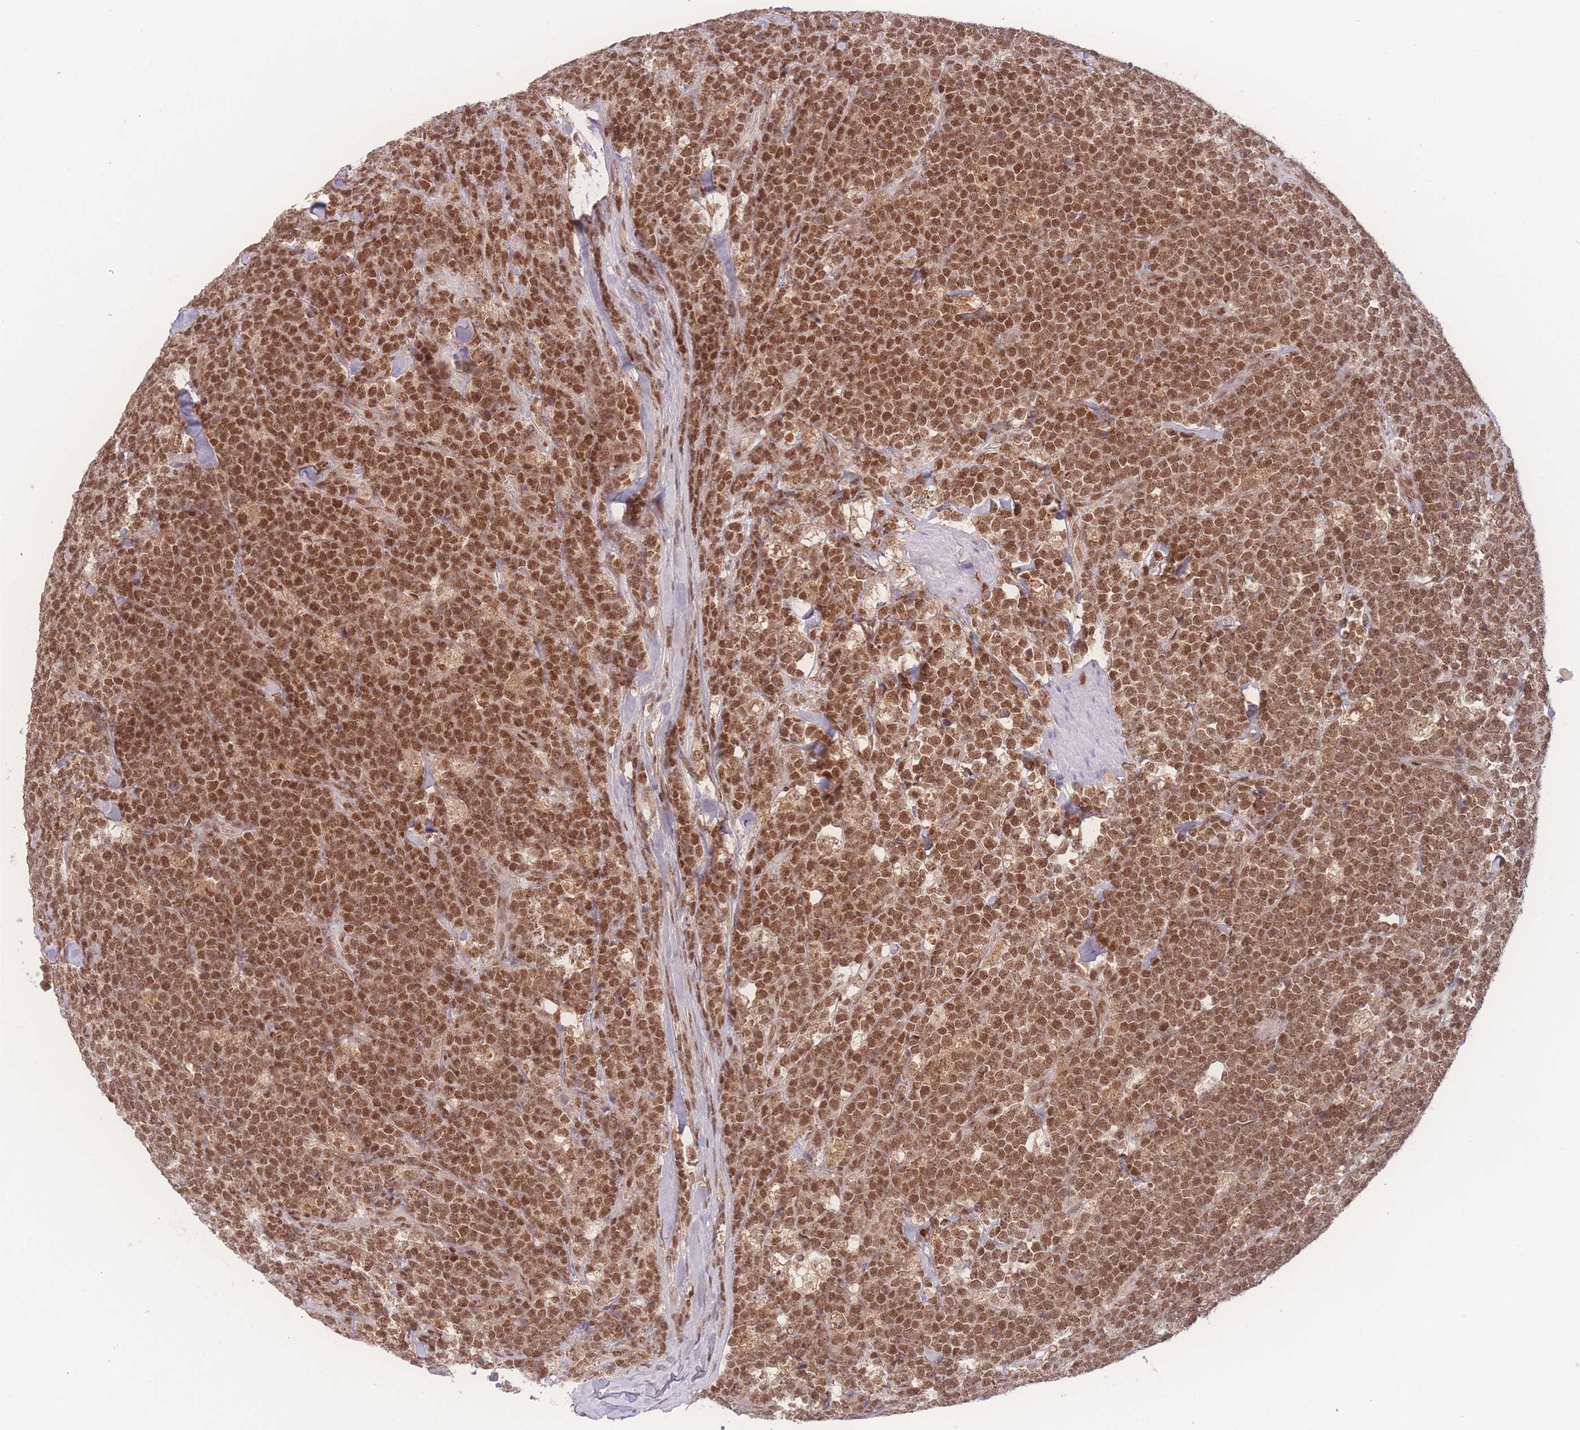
{"staining": {"intensity": "strong", "quantity": ">75%", "location": "nuclear"}, "tissue": "lymphoma", "cell_type": "Tumor cells", "image_type": "cancer", "snomed": [{"axis": "morphology", "description": "Malignant lymphoma, non-Hodgkin's type, High grade"}, {"axis": "topography", "description": "Small intestine"}, {"axis": "topography", "description": "Colon"}], "caption": "High-grade malignant lymphoma, non-Hodgkin's type was stained to show a protein in brown. There is high levels of strong nuclear staining in about >75% of tumor cells. Using DAB (3,3'-diaminobenzidine) (brown) and hematoxylin (blue) stains, captured at high magnification using brightfield microscopy.", "gene": "RAVER1", "patient": {"sex": "male", "age": 8}}